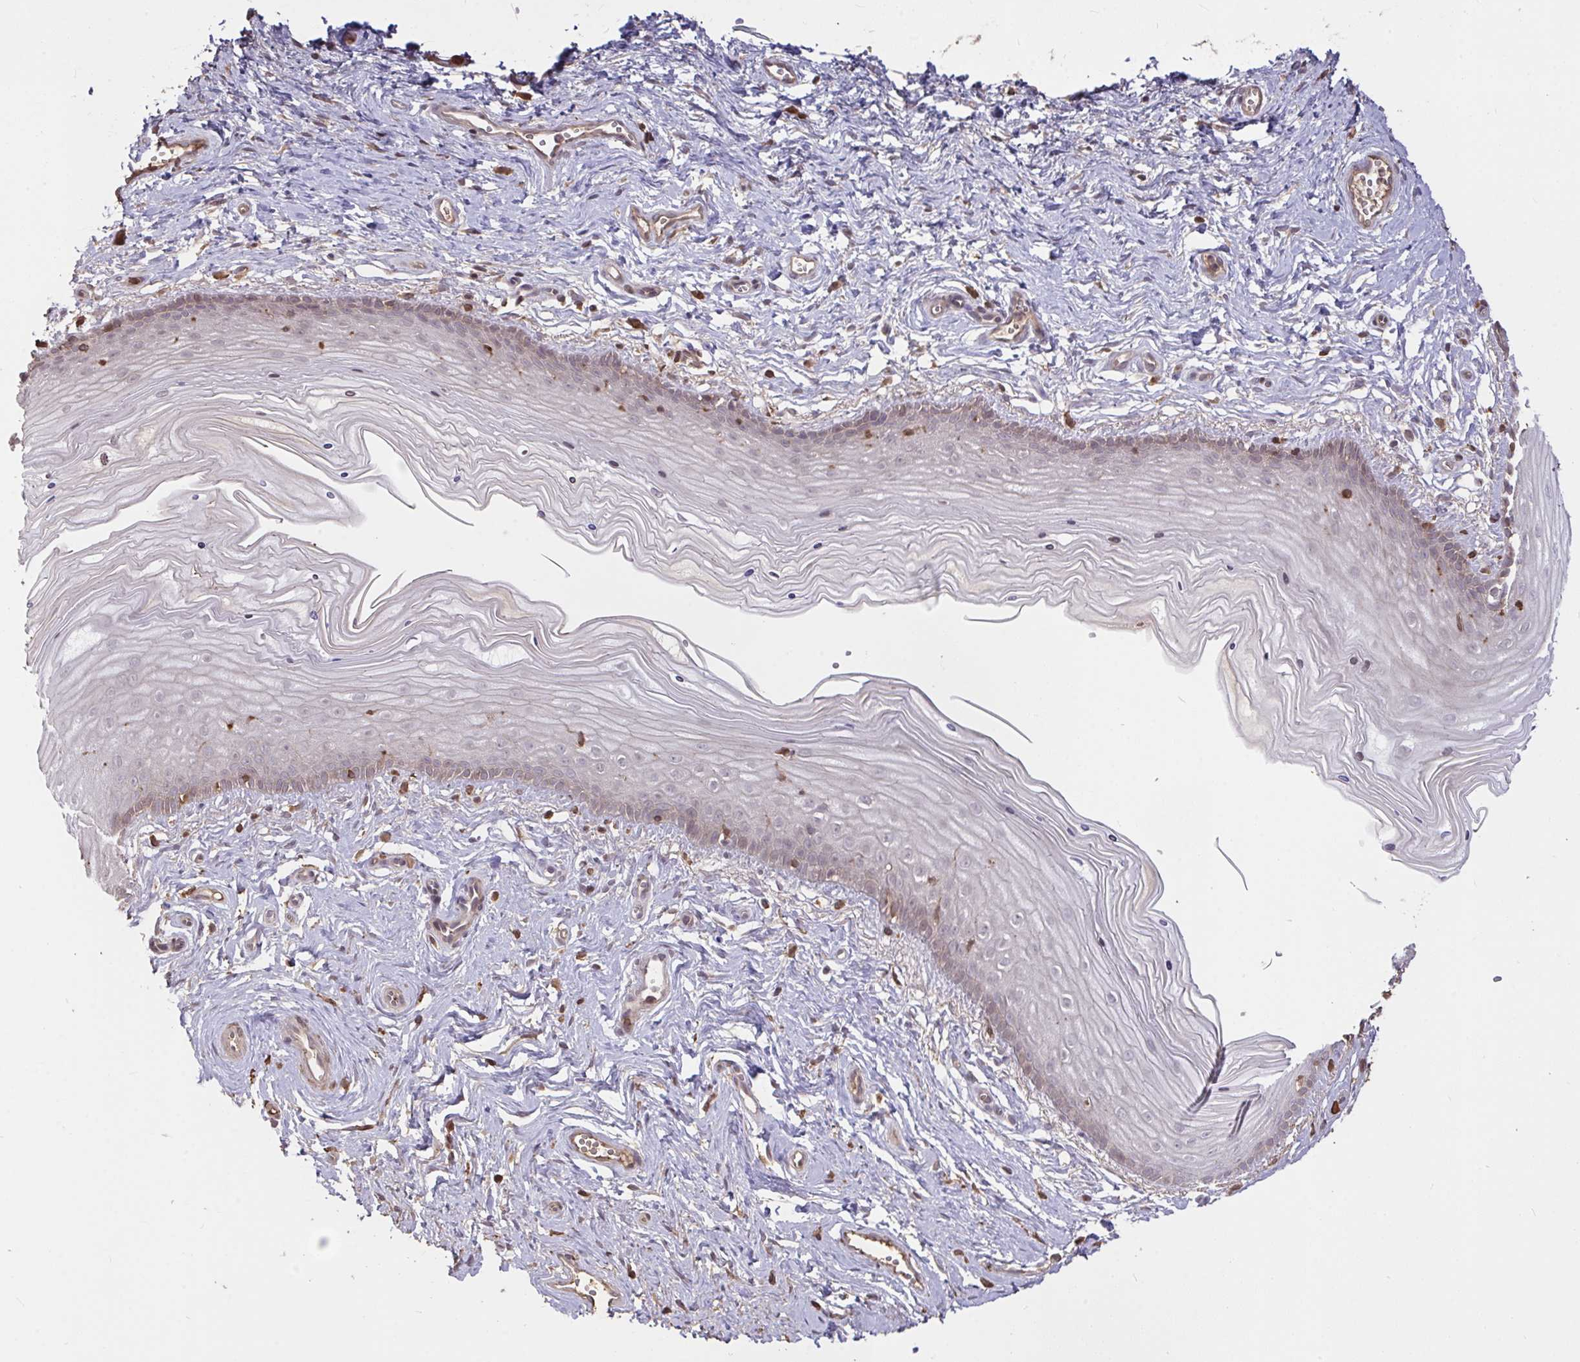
{"staining": {"intensity": "weak", "quantity": "<25%", "location": "cytoplasmic/membranous,nuclear"}, "tissue": "vagina", "cell_type": "Squamous epithelial cells", "image_type": "normal", "snomed": [{"axis": "morphology", "description": "Normal tissue, NOS"}, {"axis": "topography", "description": "Vagina"}], "caption": "Immunohistochemistry image of unremarkable vagina stained for a protein (brown), which demonstrates no positivity in squamous epithelial cells.", "gene": "FCER1A", "patient": {"sex": "female", "age": 38}}